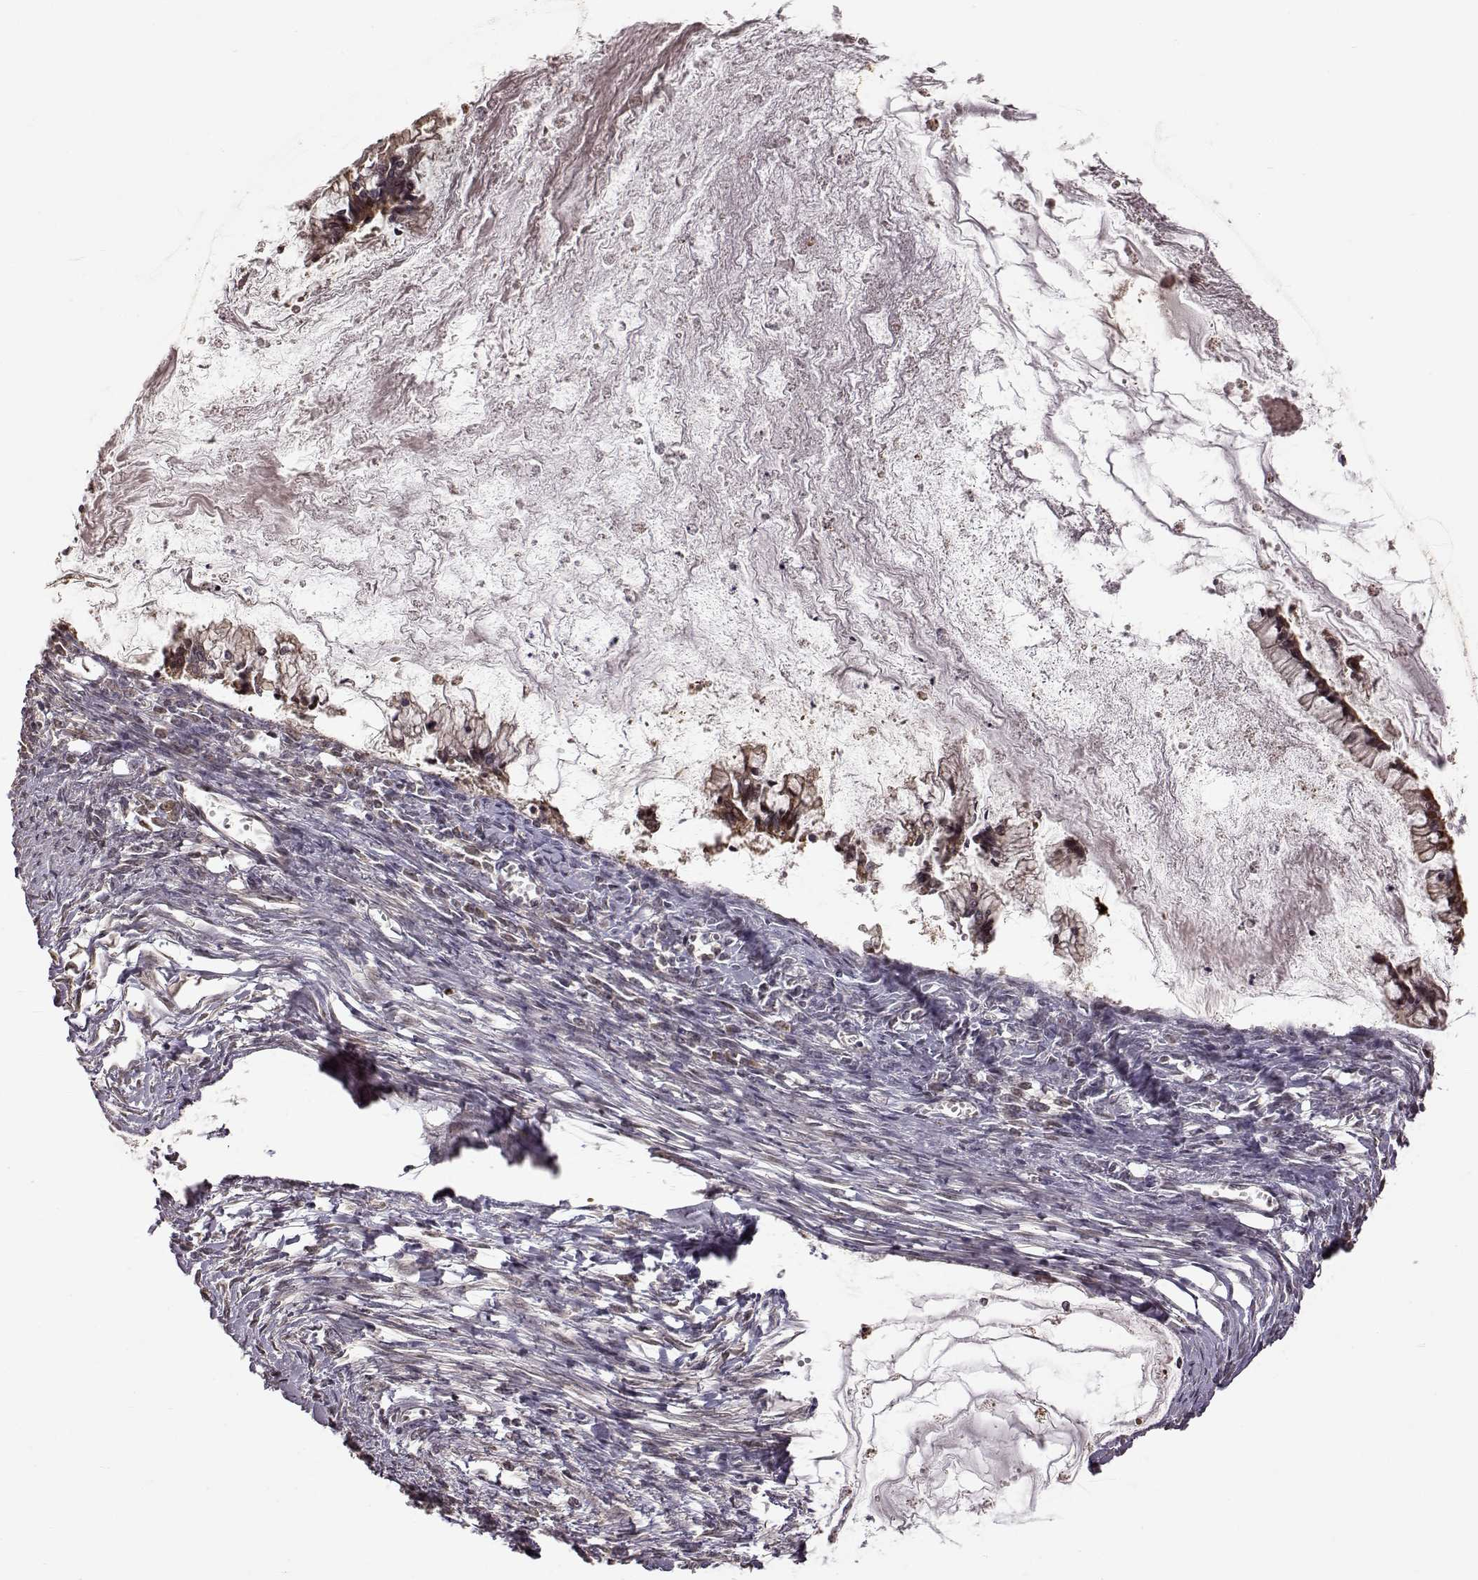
{"staining": {"intensity": "negative", "quantity": "none", "location": "none"}, "tissue": "ovarian cancer", "cell_type": "Tumor cells", "image_type": "cancer", "snomed": [{"axis": "morphology", "description": "Cystadenocarcinoma, mucinous, NOS"}, {"axis": "topography", "description": "Ovary"}], "caption": "Protein analysis of ovarian cancer (mucinous cystadenocarcinoma) reveals no significant staining in tumor cells.", "gene": "CRB1", "patient": {"sex": "female", "age": 67}}